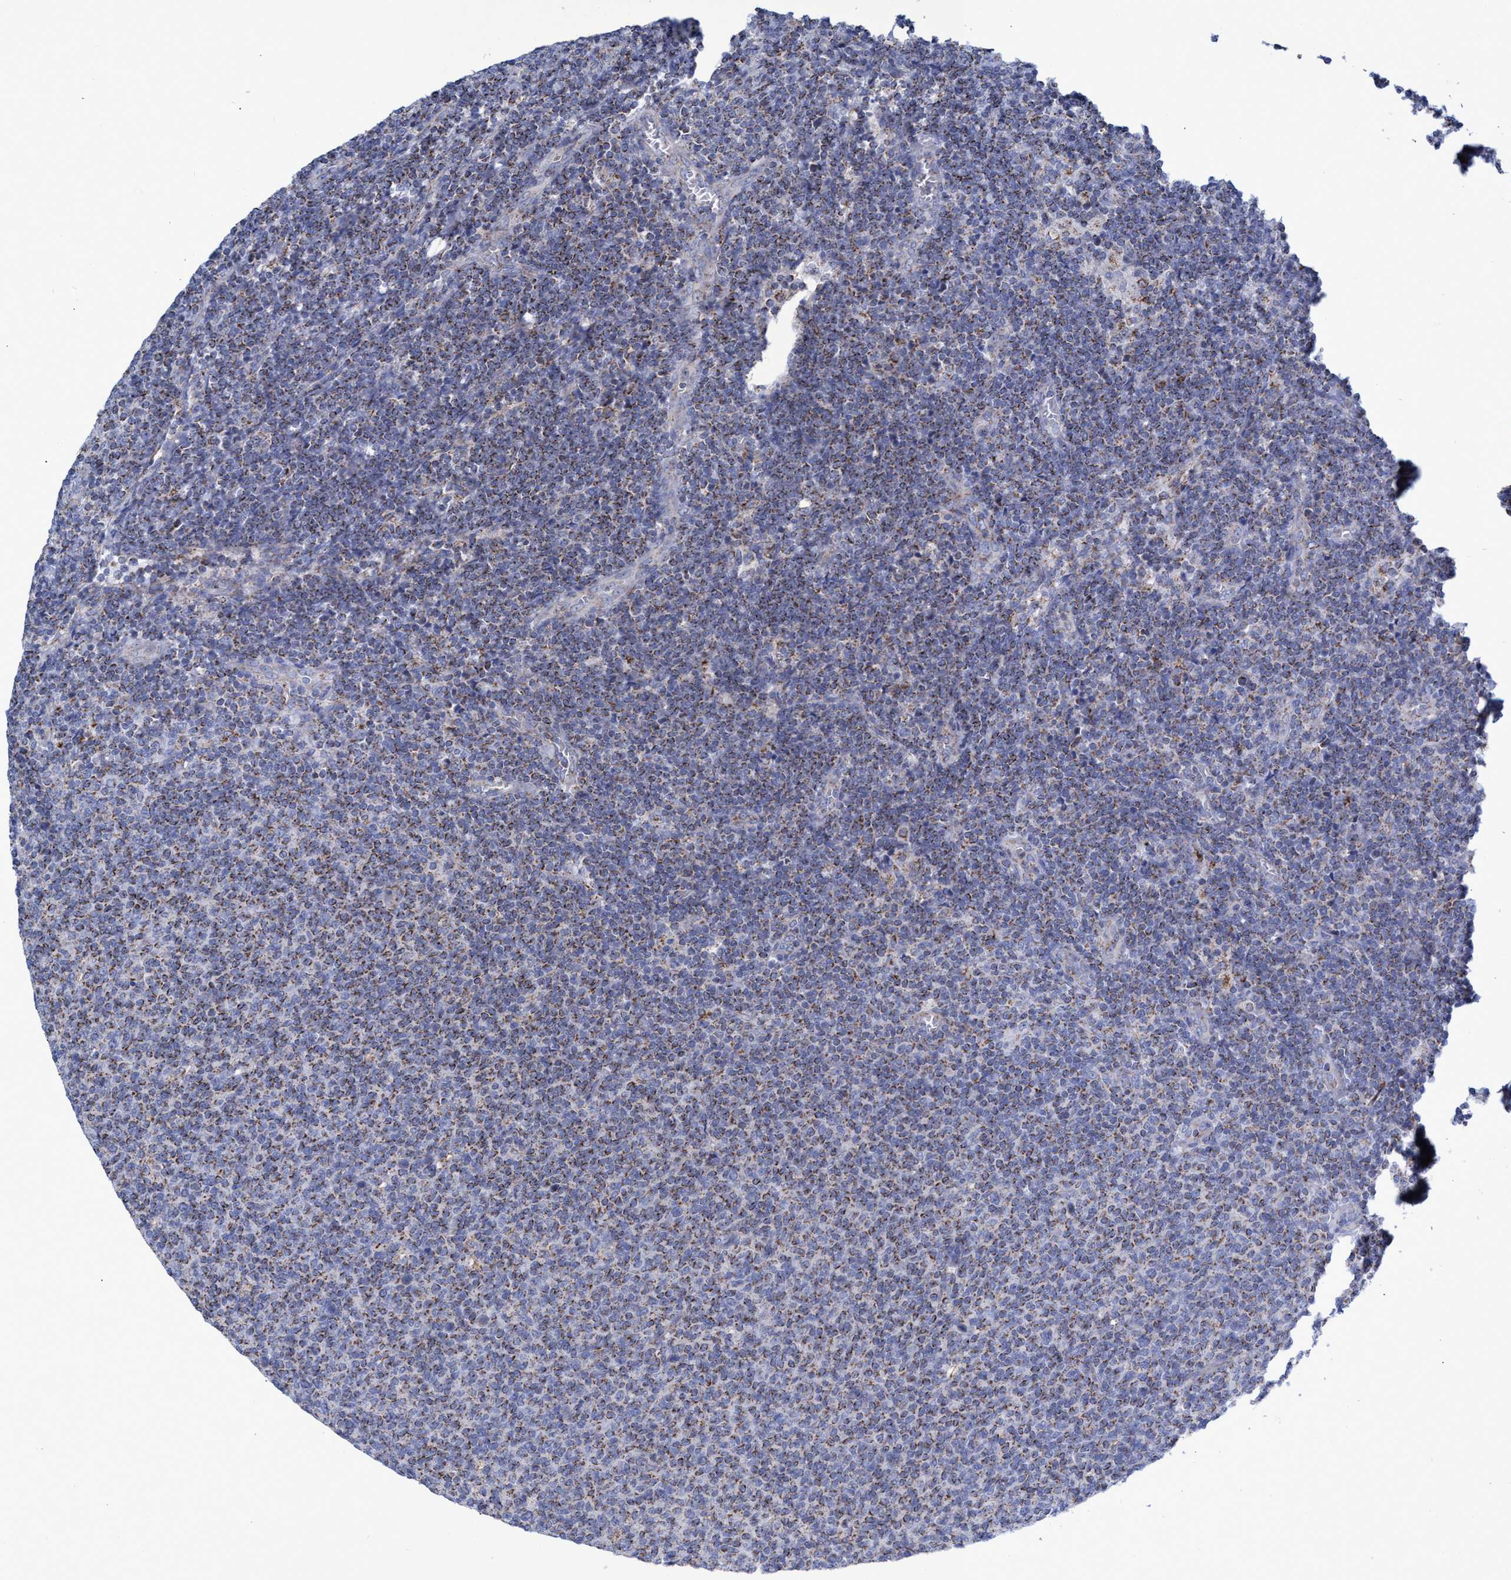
{"staining": {"intensity": "moderate", "quantity": "25%-75%", "location": "cytoplasmic/membranous"}, "tissue": "lymphoma", "cell_type": "Tumor cells", "image_type": "cancer", "snomed": [{"axis": "morphology", "description": "Malignant lymphoma, non-Hodgkin's type, Low grade"}, {"axis": "topography", "description": "Lymph node"}], "caption": "About 25%-75% of tumor cells in malignant lymphoma, non-Hodgkin's type (low-grade) reveal moderate cytoplasmic/membranous protein positivity as visualized by brown immunohistochemical staining.", "gene": "ZNF750", "patient": {"sex": "male", "age": 66}}